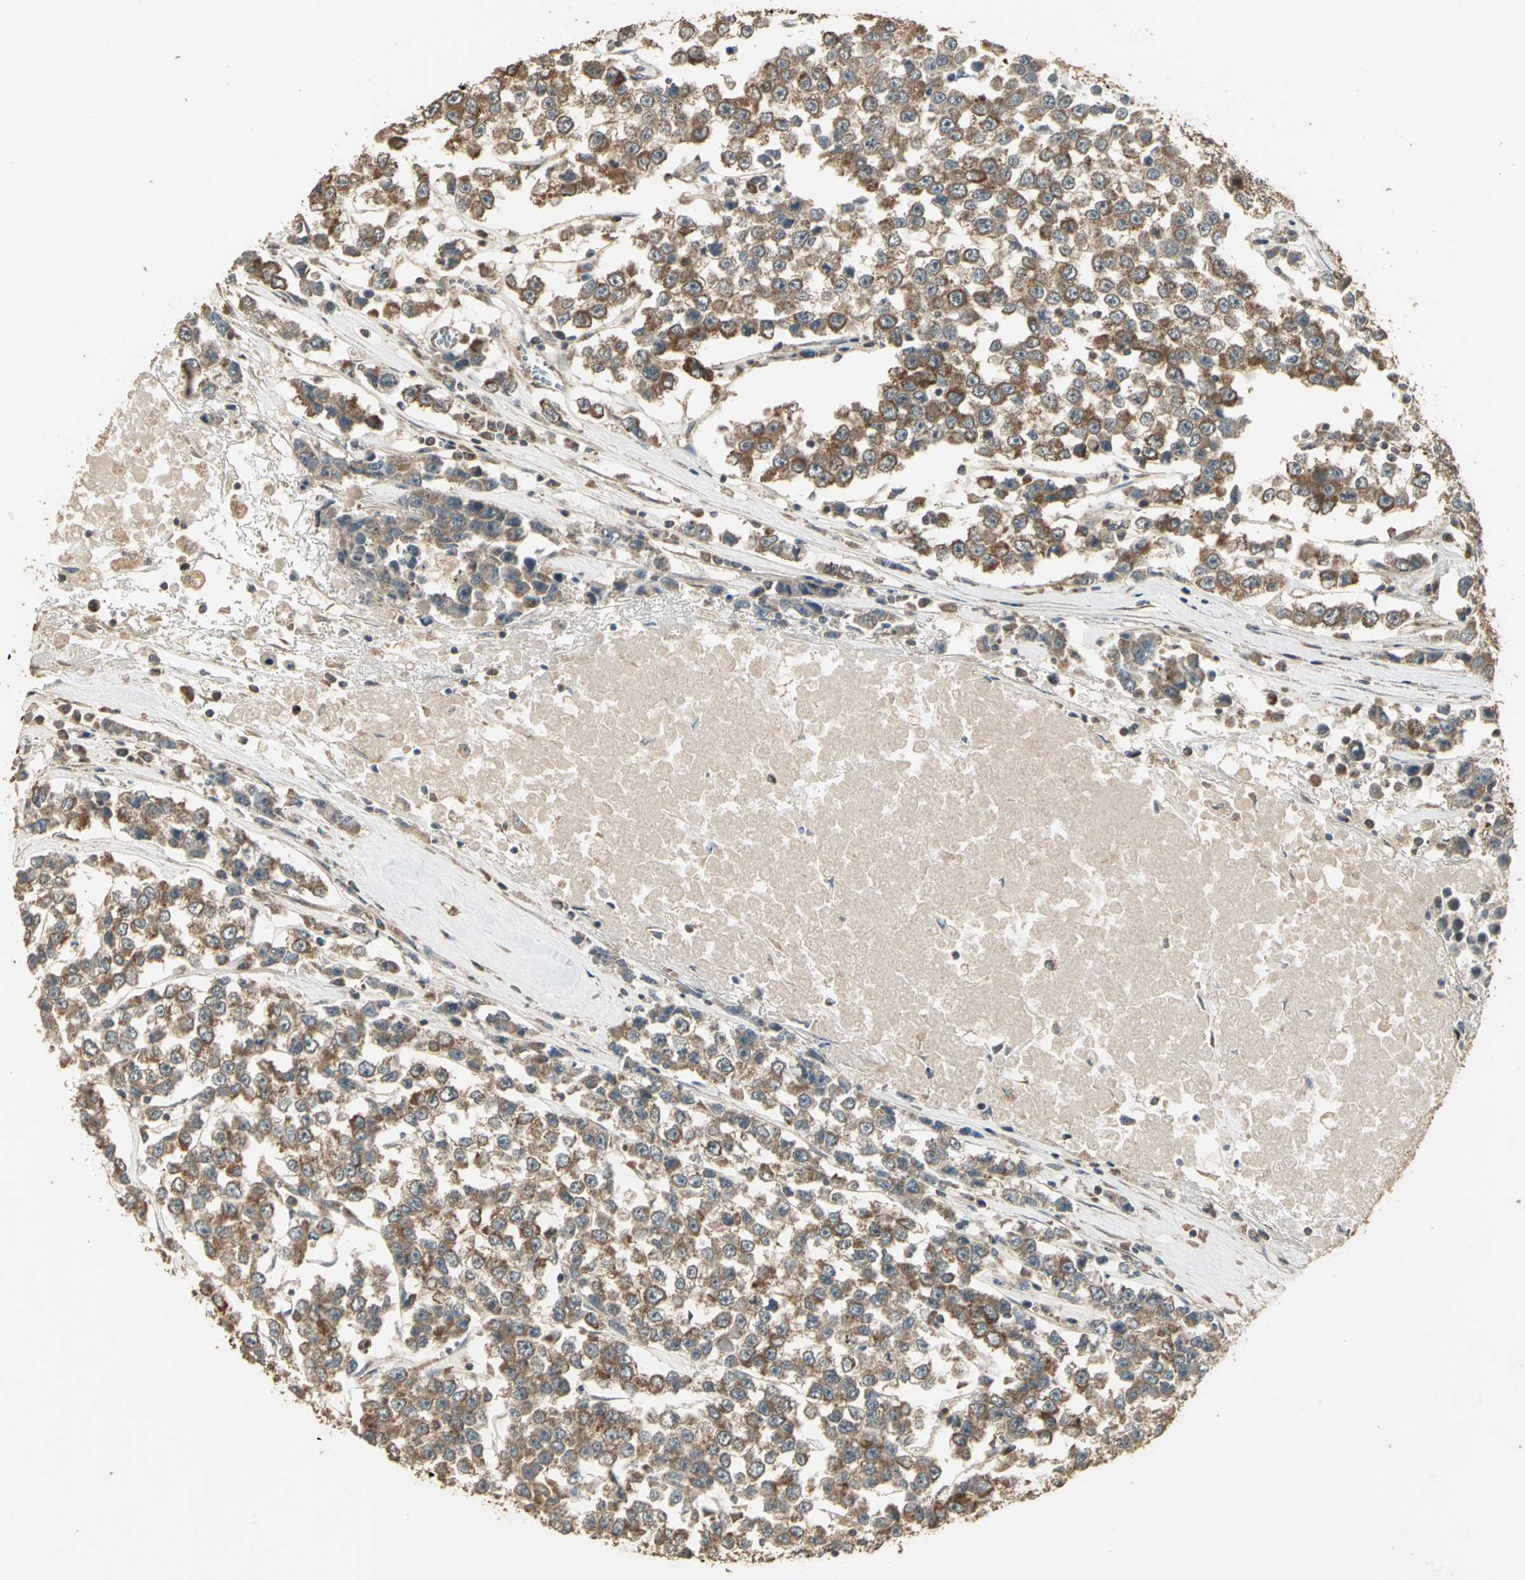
{"staining": {"intensity": "moderate", "quantity": ">75%", "location": "cytoplasmic/membranous"}, "tissue": "testis cancer", "cell_type": "Tumor cells", "image_type": "cancer", "snomed": [{"axis": "morphology", "description": "Seminoma, NOS"}, {"axis": "morphology", "description": "Carcinoma, Embryonal, NOS"}, {"axis": "topography", "description": "Testis"}], "caption": "Immunohistochemical staining of testis cancer (embryonal carcinoma) shows medium levels of moderate cytoplasmic/membranous protein expression in approximately >75% of tumor cells. (DAB = brown stain, brightfield microscopy at high magnification).", "gene": "KANK1", "patient": {"sex": "male", "age": 52}}